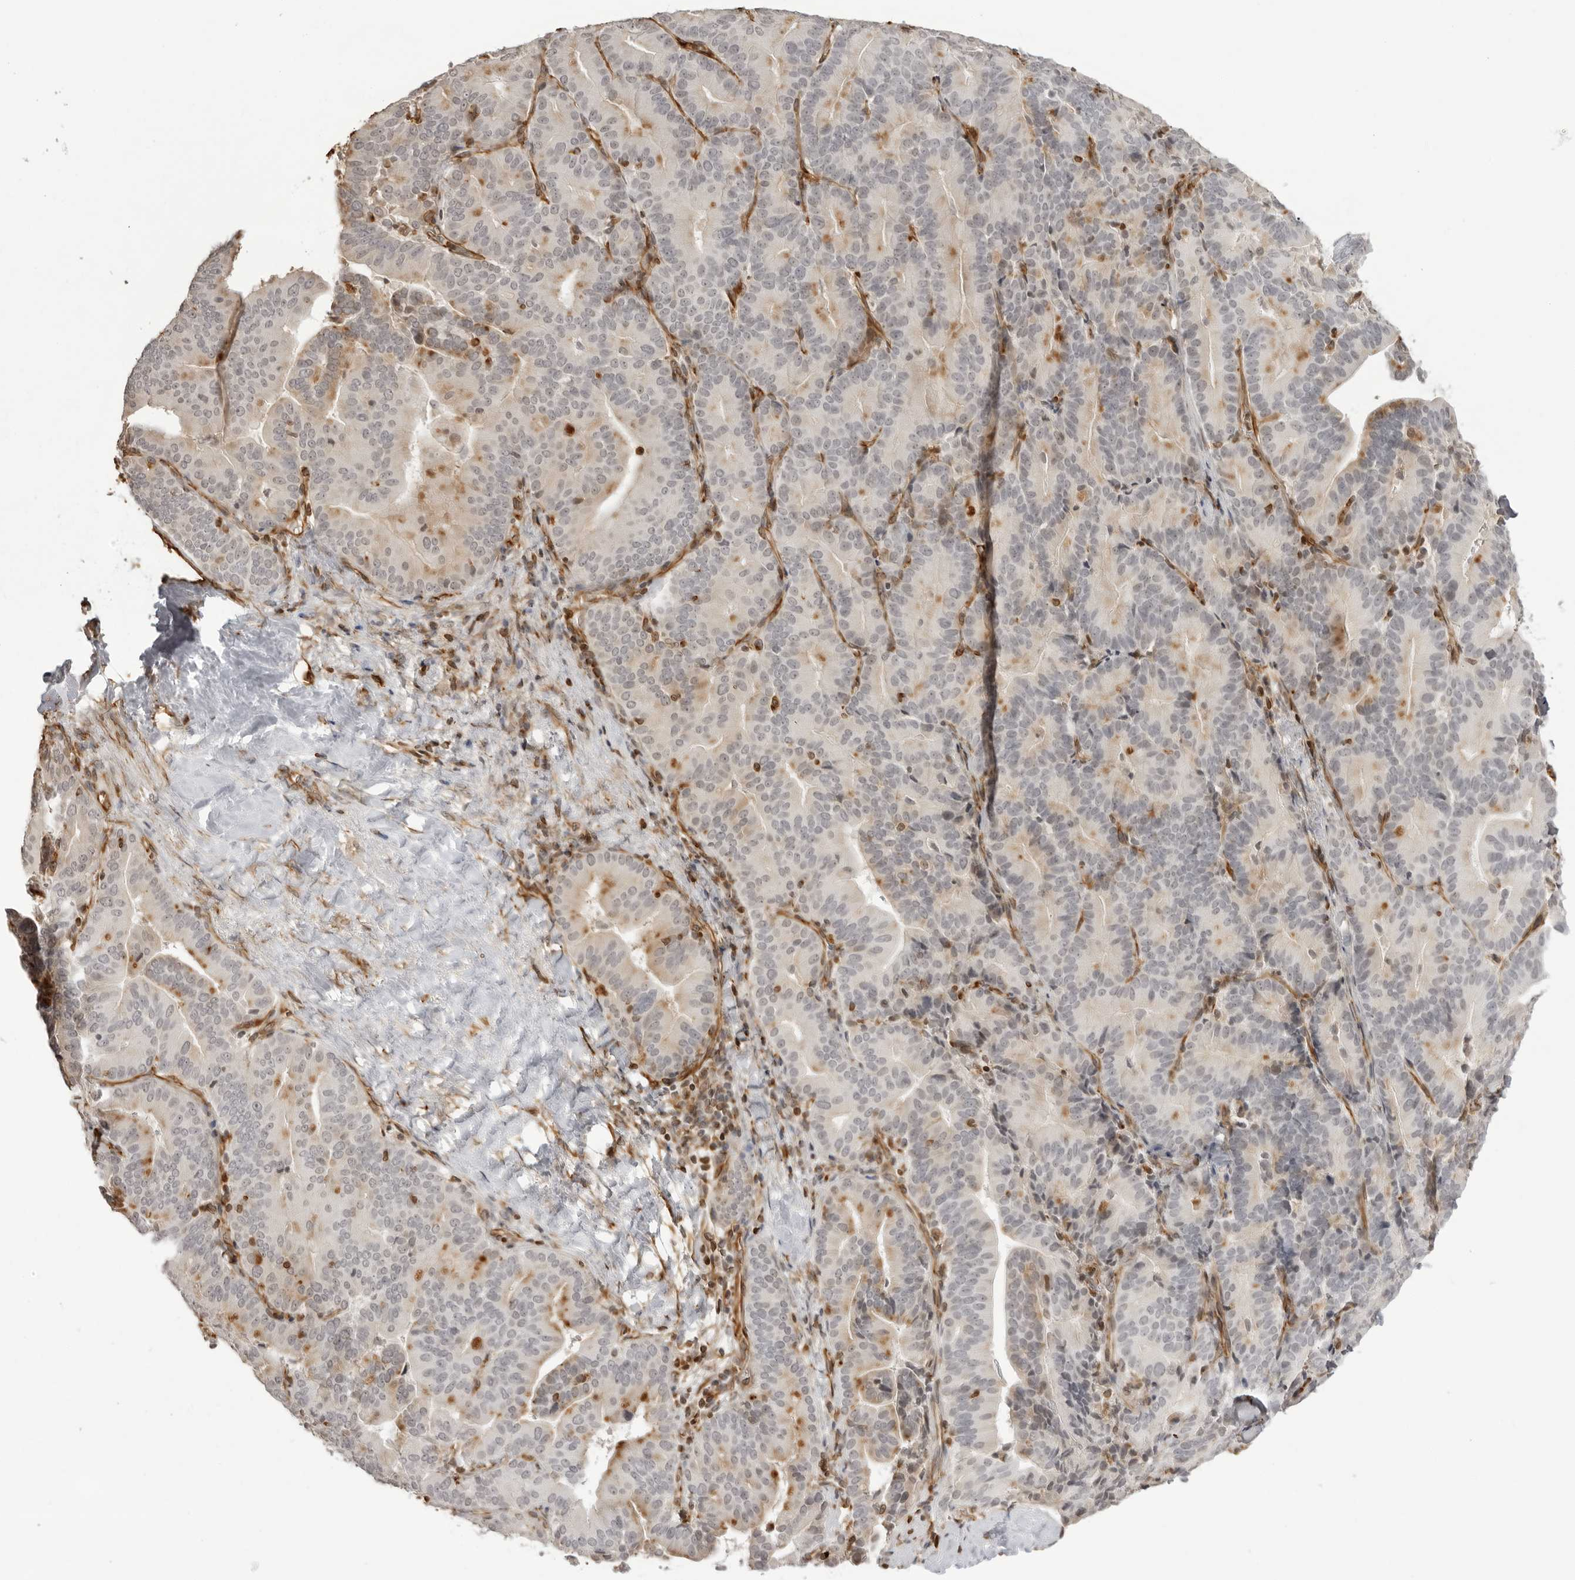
{"staining": {"intensity": "moderate", "quantity": "<25%", "location": "cytoplasmic/membranous"}, "tissue": "liver cancer", "cell_type": "Tumor cells", "image_type": "cancer", "snomed": [{"axis": "morphology", "description": "Cholangiocarcinoma"}, {"axis": "topography", "description": "Liver"}], "caption": "Immunohistochemistry staining of liver cancer, which shows low levels of moderate cytoplasmic/membranous positivity in approximately <25% of tumor cells indicating moderate cytoplasmic/membranous protein staining. The staining was performed using DAB (brown) for protein detection and nuclei were counterstained in hematoxylin (blue).", "gene": "DYNLT5", "patient": {"sex": "female", "age": 75}}